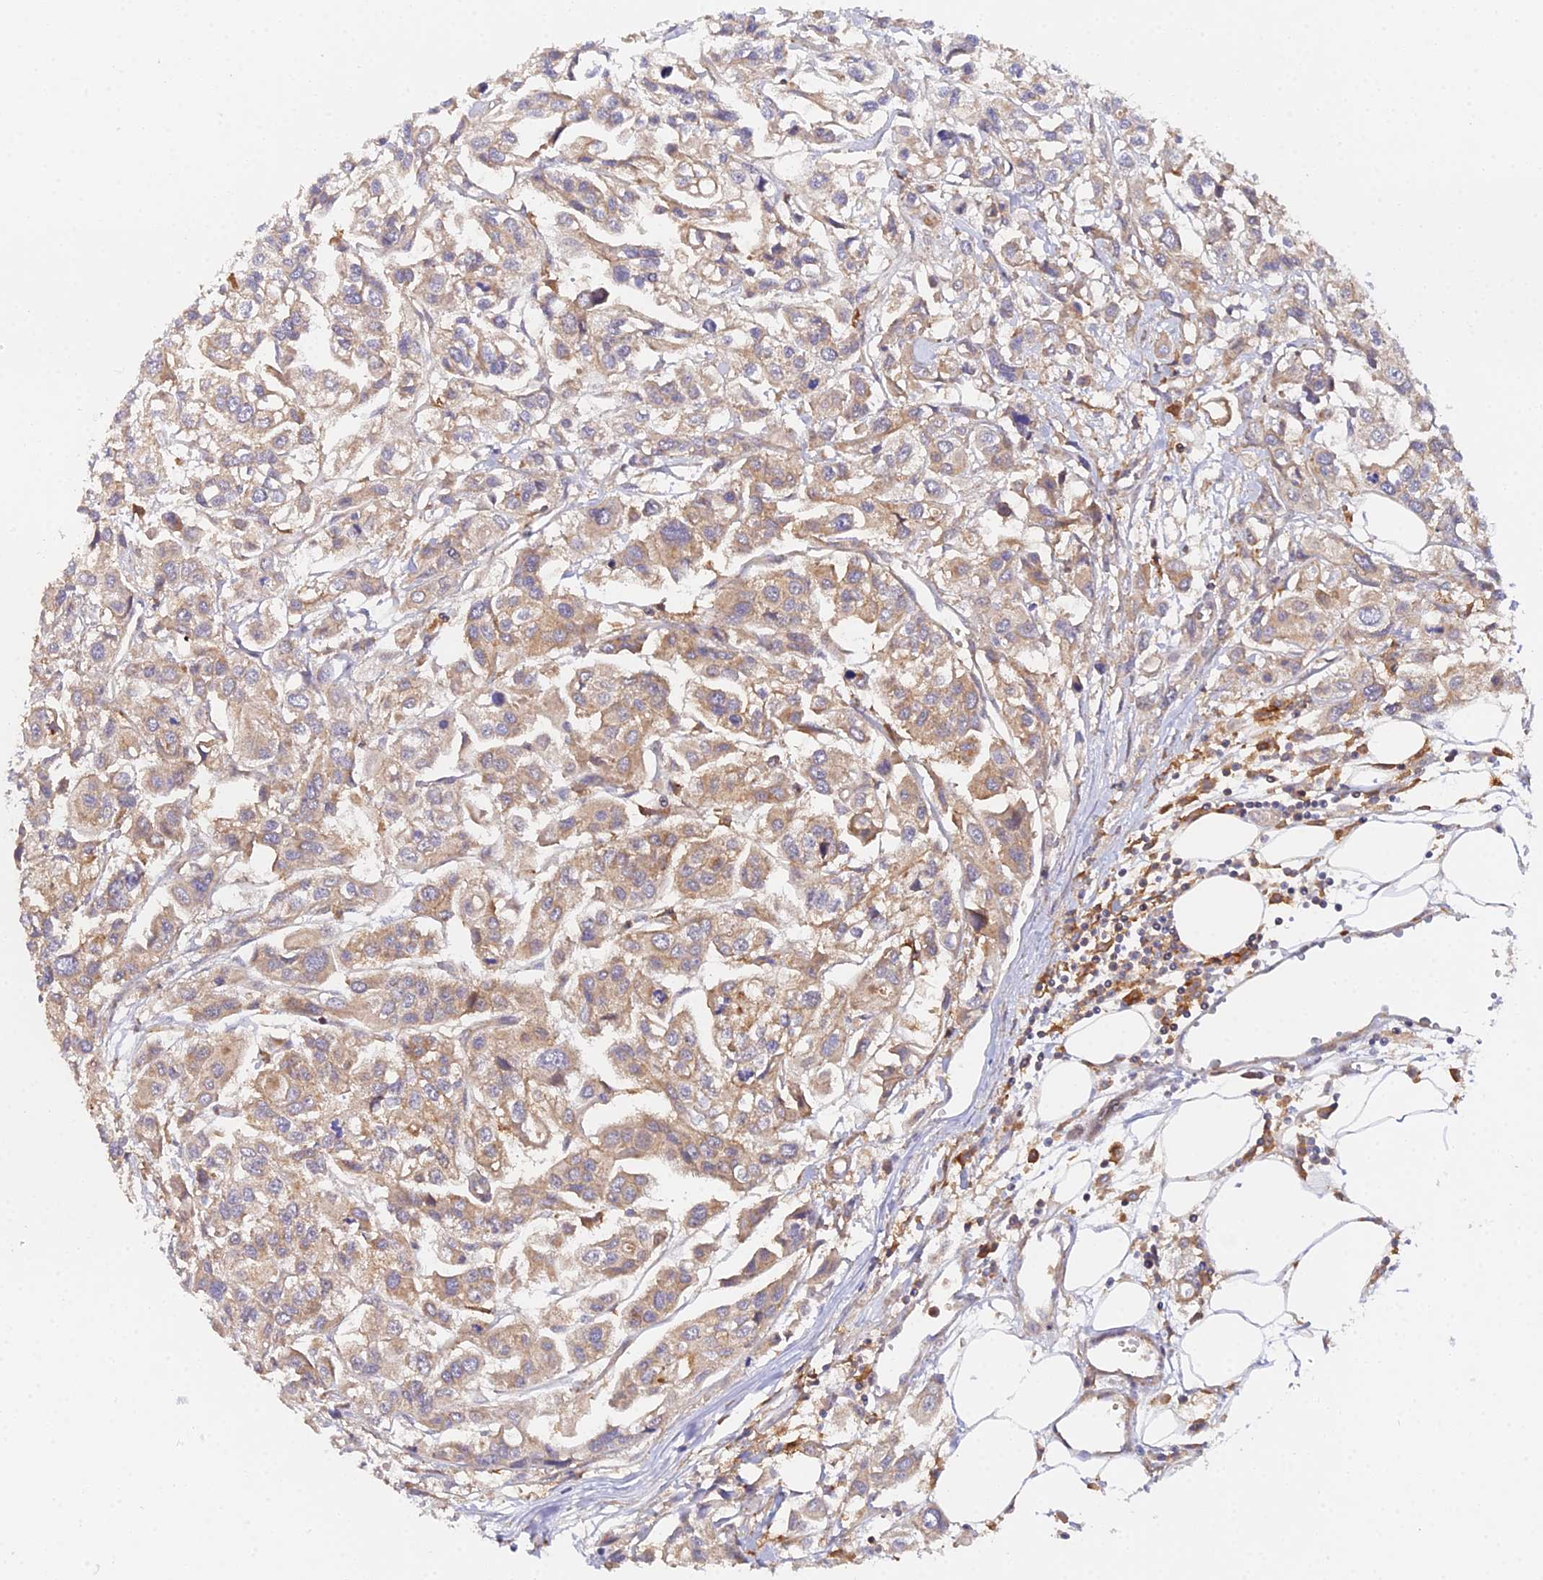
{"staining": {"intensity": "weak", "quantity": "25%-75%", "location": "cytoplasmic/membranous"}, "tissue": "urothelial cancer", "cell_type": "Tumor cells", "image_type": "cancer", "snomed": [{"axis": "morphology", "description": "Urothelial carcinoma, High grade"}, {"axis": "topography", "description": "Urinary bladder"}], "caption": "Urothelial cancer was stained to show a protein in brown. There is low levels of weak cytoplasmic/membranous staining in about 25%-75% of tumor cells.", "gene": "GNG5B", "patient": {"sex": "male", "age": 67}}